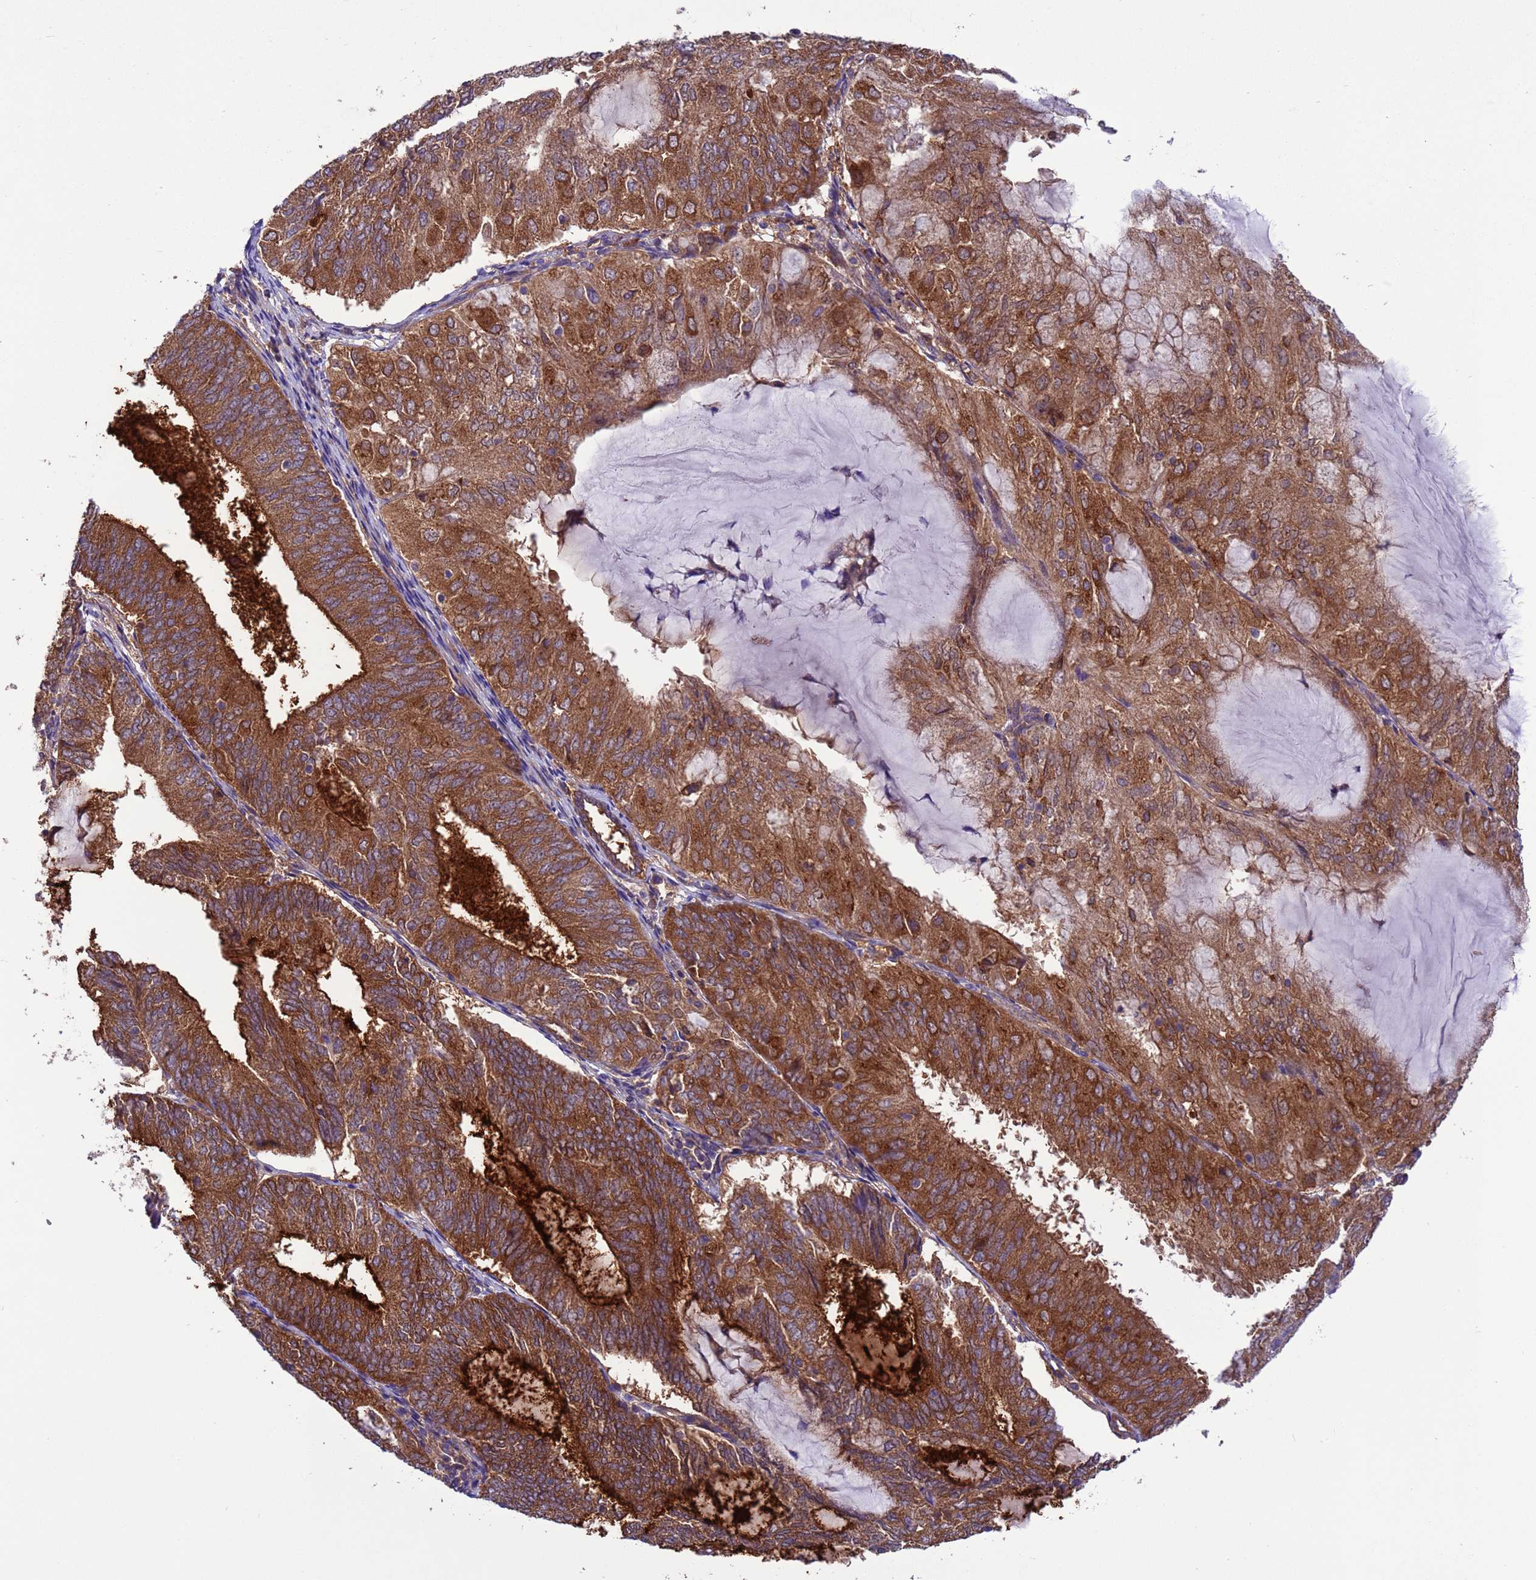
{"staining": {"intensity": "strong", "quantity": ">75%", "location": "cytoplasmic/membranous"}, "tissue": "endometrial cancer", "cell_type": "Tumor cells", "image_type": "cancer", "snomed": [{"axis": "morphology", "description": "Adenocarcinoma, NOS"}, {"axis": "topography", "description": "Endometrium"}], "caption": "A histopathology image of endometrial cancer stained for a protein shows strong cytoplasmic/membranous brown staining in tumor cells.", "gene": "ARHGAP12", "patient": {"sex": "female", "age": 81}}